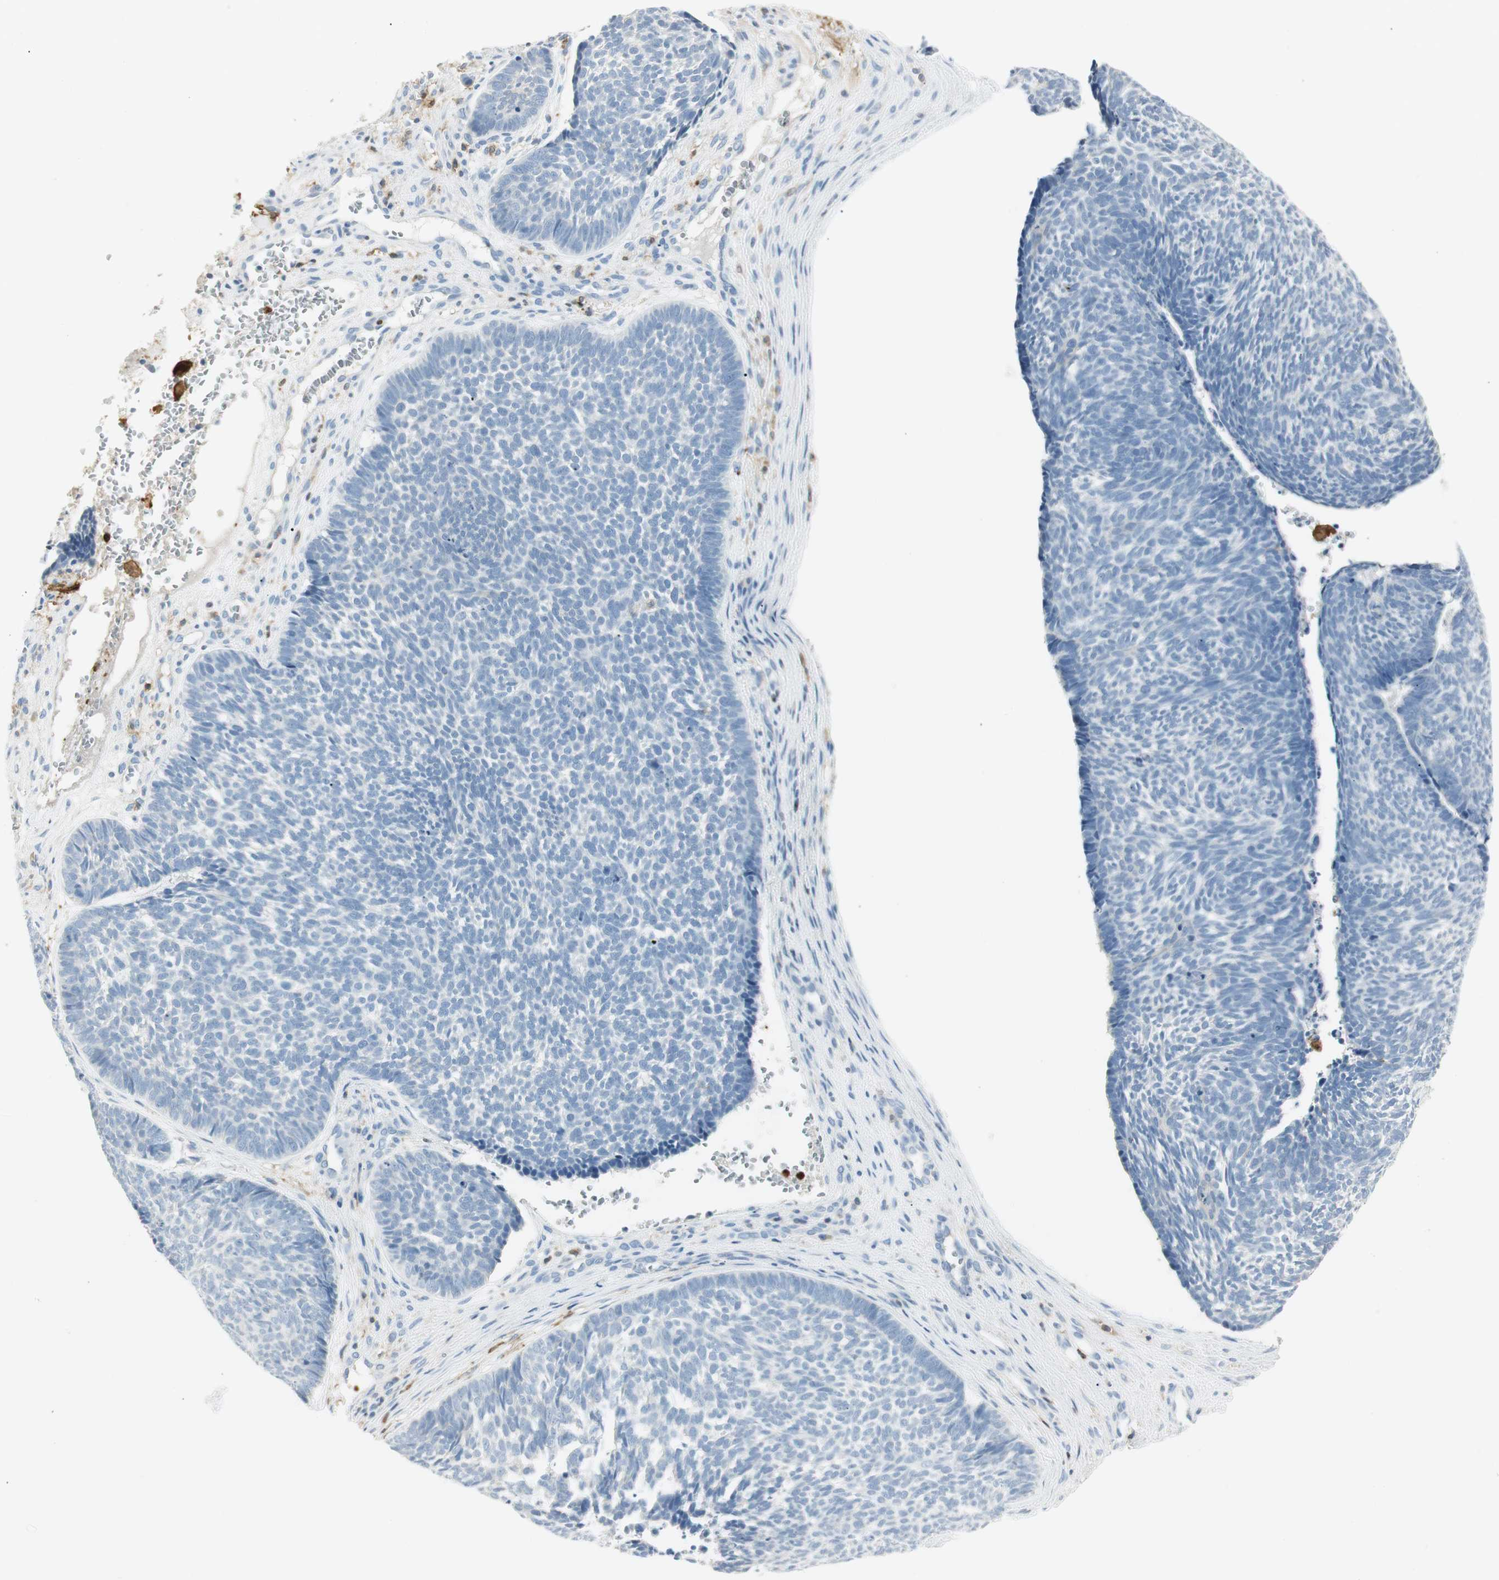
{"staining": {"intensity": "negative", "quantity": "none", "location": "none"}, "tissue": "skin cancer", "cell_type": "Tumor cells", "image_type": "cancer", "snomed": [{"axis": "morphology", "description": "Basal cell carcinoma"}, {"axis": "topography", "description": "Skin"}], "caption": "Skin cancer (basal cell carcinoma) was stained to show a protein in brown. There is no significant expression in tumor cells.", "gene": "ITGB2", "patient": {"sex": "male", "age": 84}}